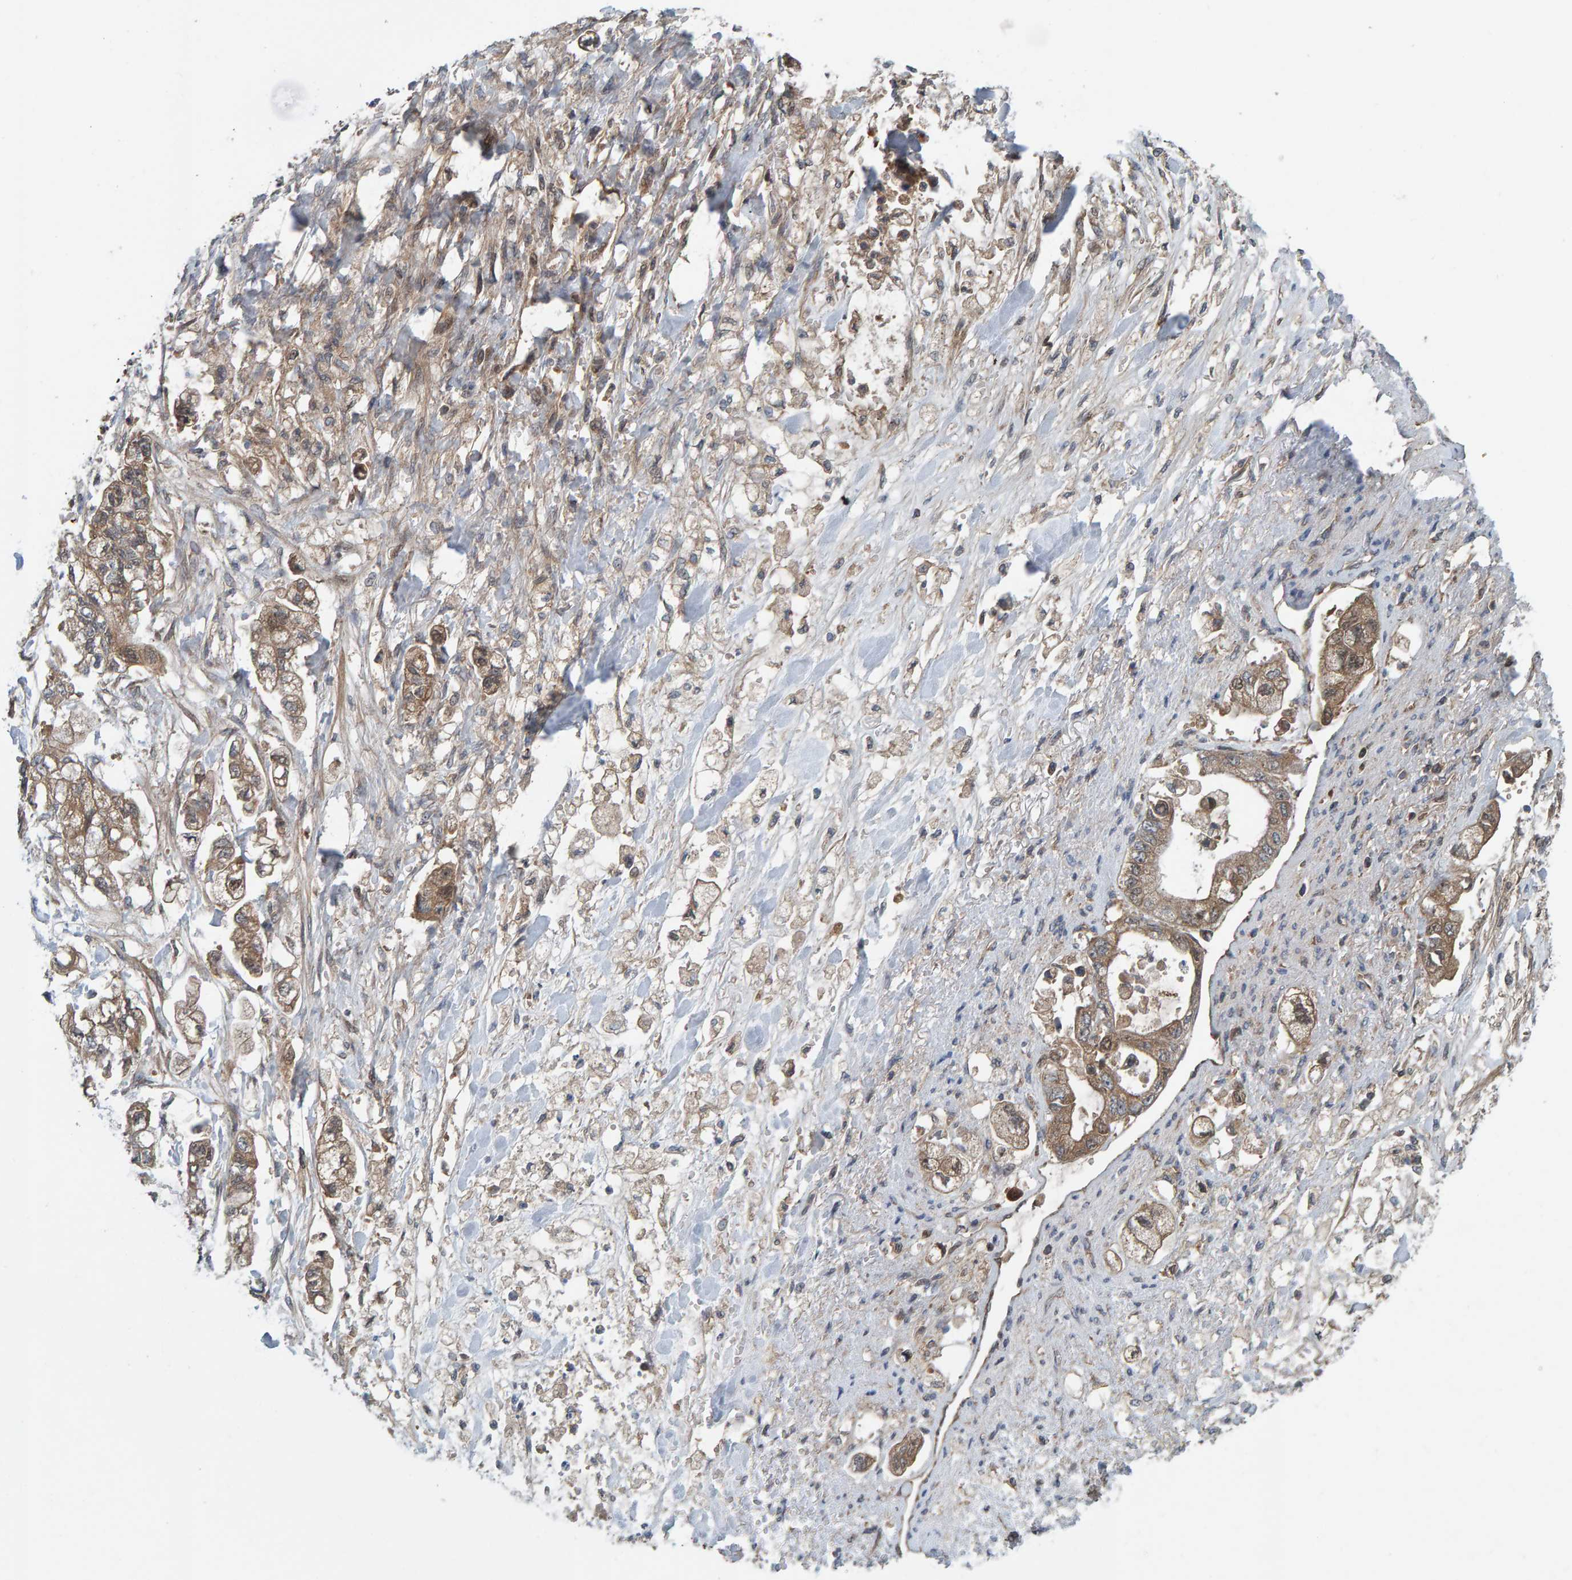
{"staining": {"intensity": "moderate", "quantity": ">75%", "location": "cytoplasmic/membranous"}, "tissue": "stomach cancer", "cell_type": "Tumor cells", "image_type": "cancer", "snomed": [{"axis": "morphology", "description": "Normal tissue, NOS"}, {"axis": "morphology", "description": "Adenocarcinoma, NOS"}, {"axis": "topography", "description": "Stomach"}], "caption": "This histopathology image shows immunohistochemistry (IHC) staining of human stomach adenocarcinoma, with medium moderate cytoplasmic/membranous staining in about >75% of tumor cells.", "gene": "CUEDC1", "patient": {"sex": "male", "age": 62}}